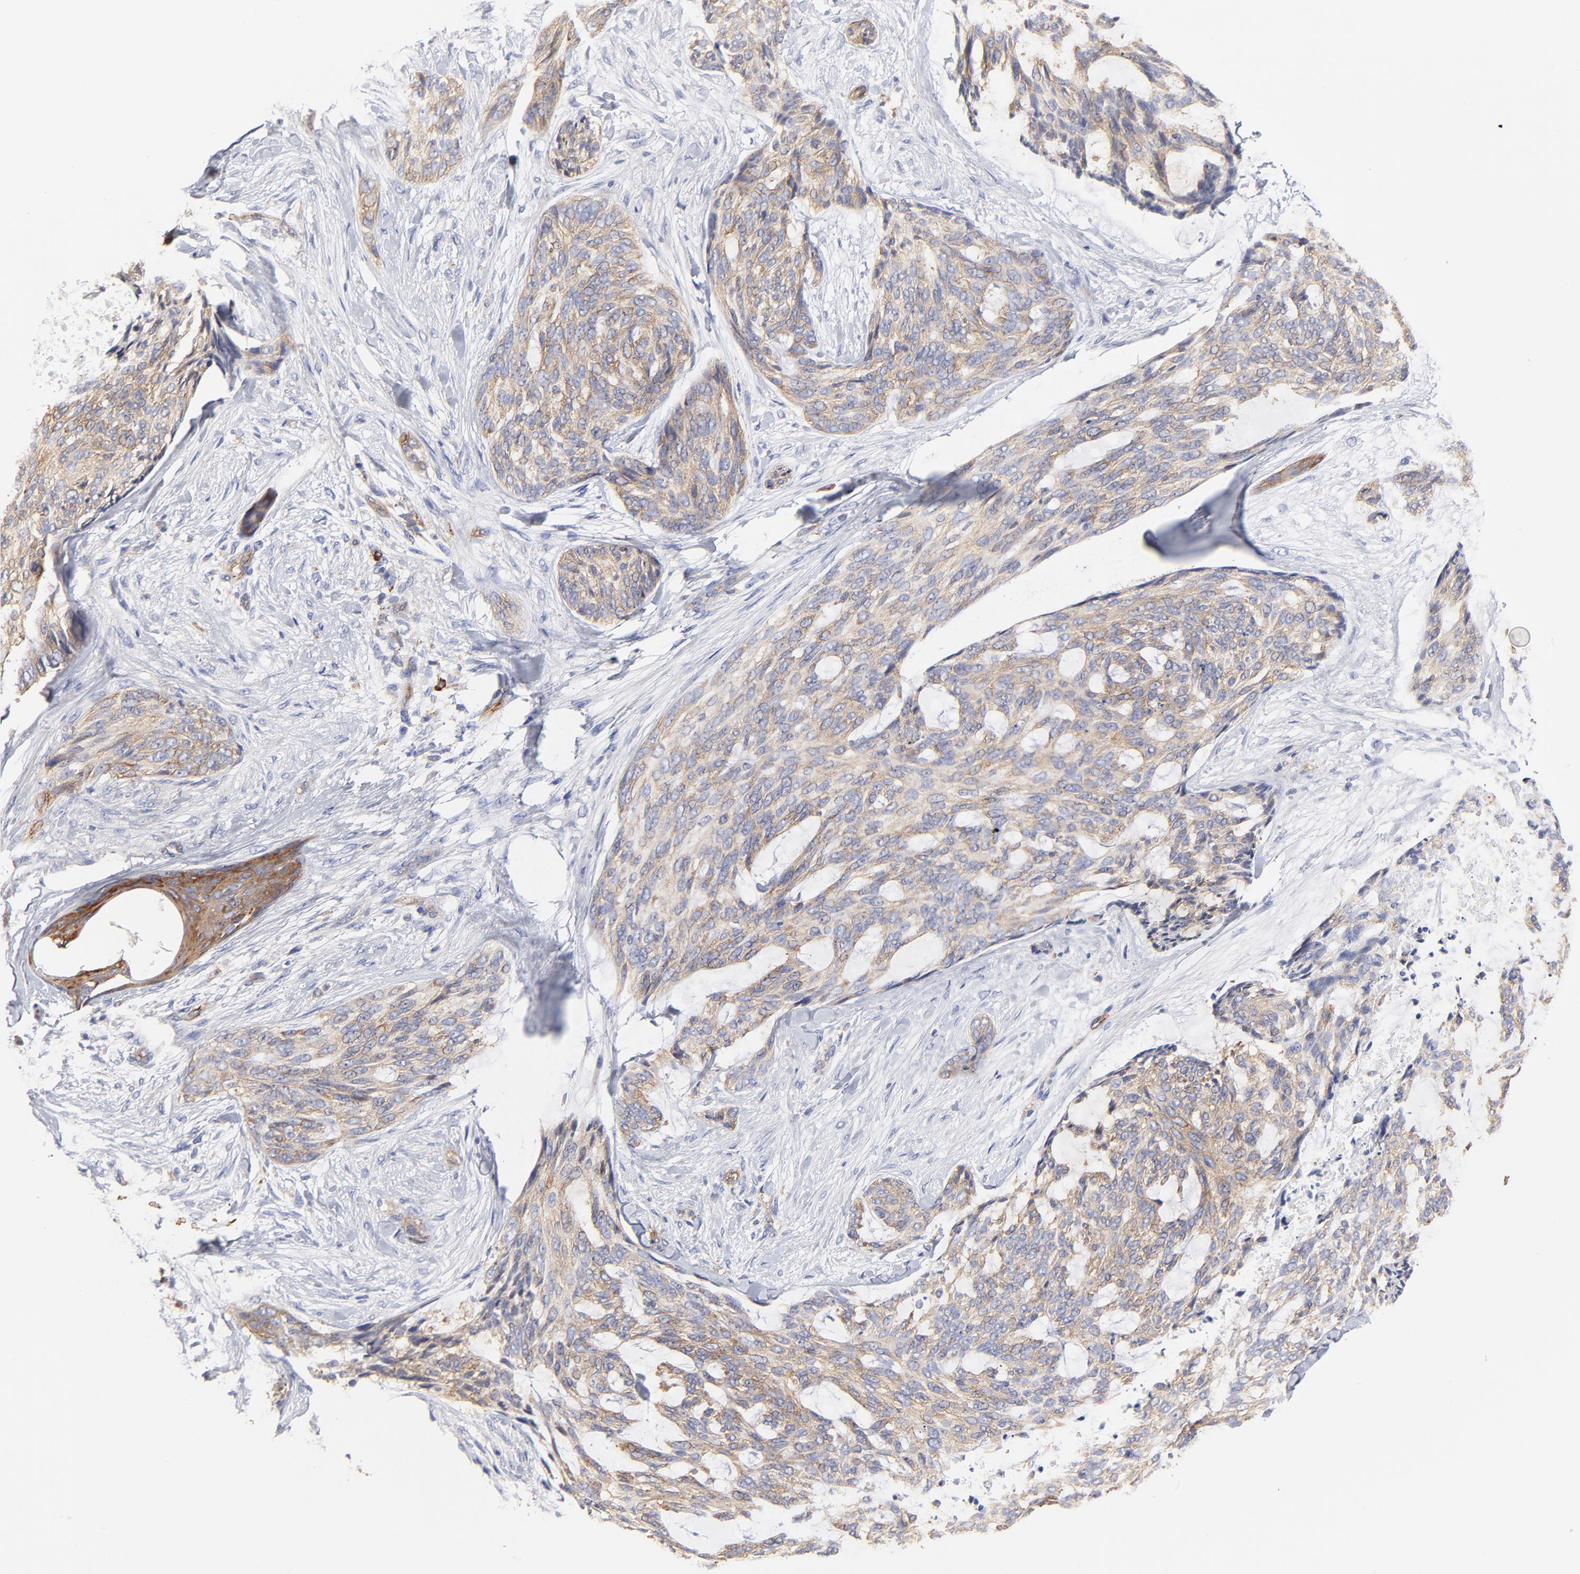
{"staining": {"intensity": "weak", "quantity": ">75%", "location": "cytoplasmic/membranous"}, "tissue": "skin cancer", "cell_type": "Tumor cells", "image_type": "cancer", "snomed": [{"axis": "morphology", "description": "Normal tissue, NOS"}, {"axis": "morphology", "description": "Basal cell carcinoma"}, {"axis": "topography", "description": "Skin"}], "caption": "Immunohistochemistry of human skin cancer (basal cell carcinoma) shows low levels of weak cytoplasmic/membranous positivity in about >75% of tumor cells. Immunohistochemistry stains the protein of interest in brown and the nuclei are stained blue.", "gene": "CD2AP", "patient": {"sex": "female", "age": 71}}